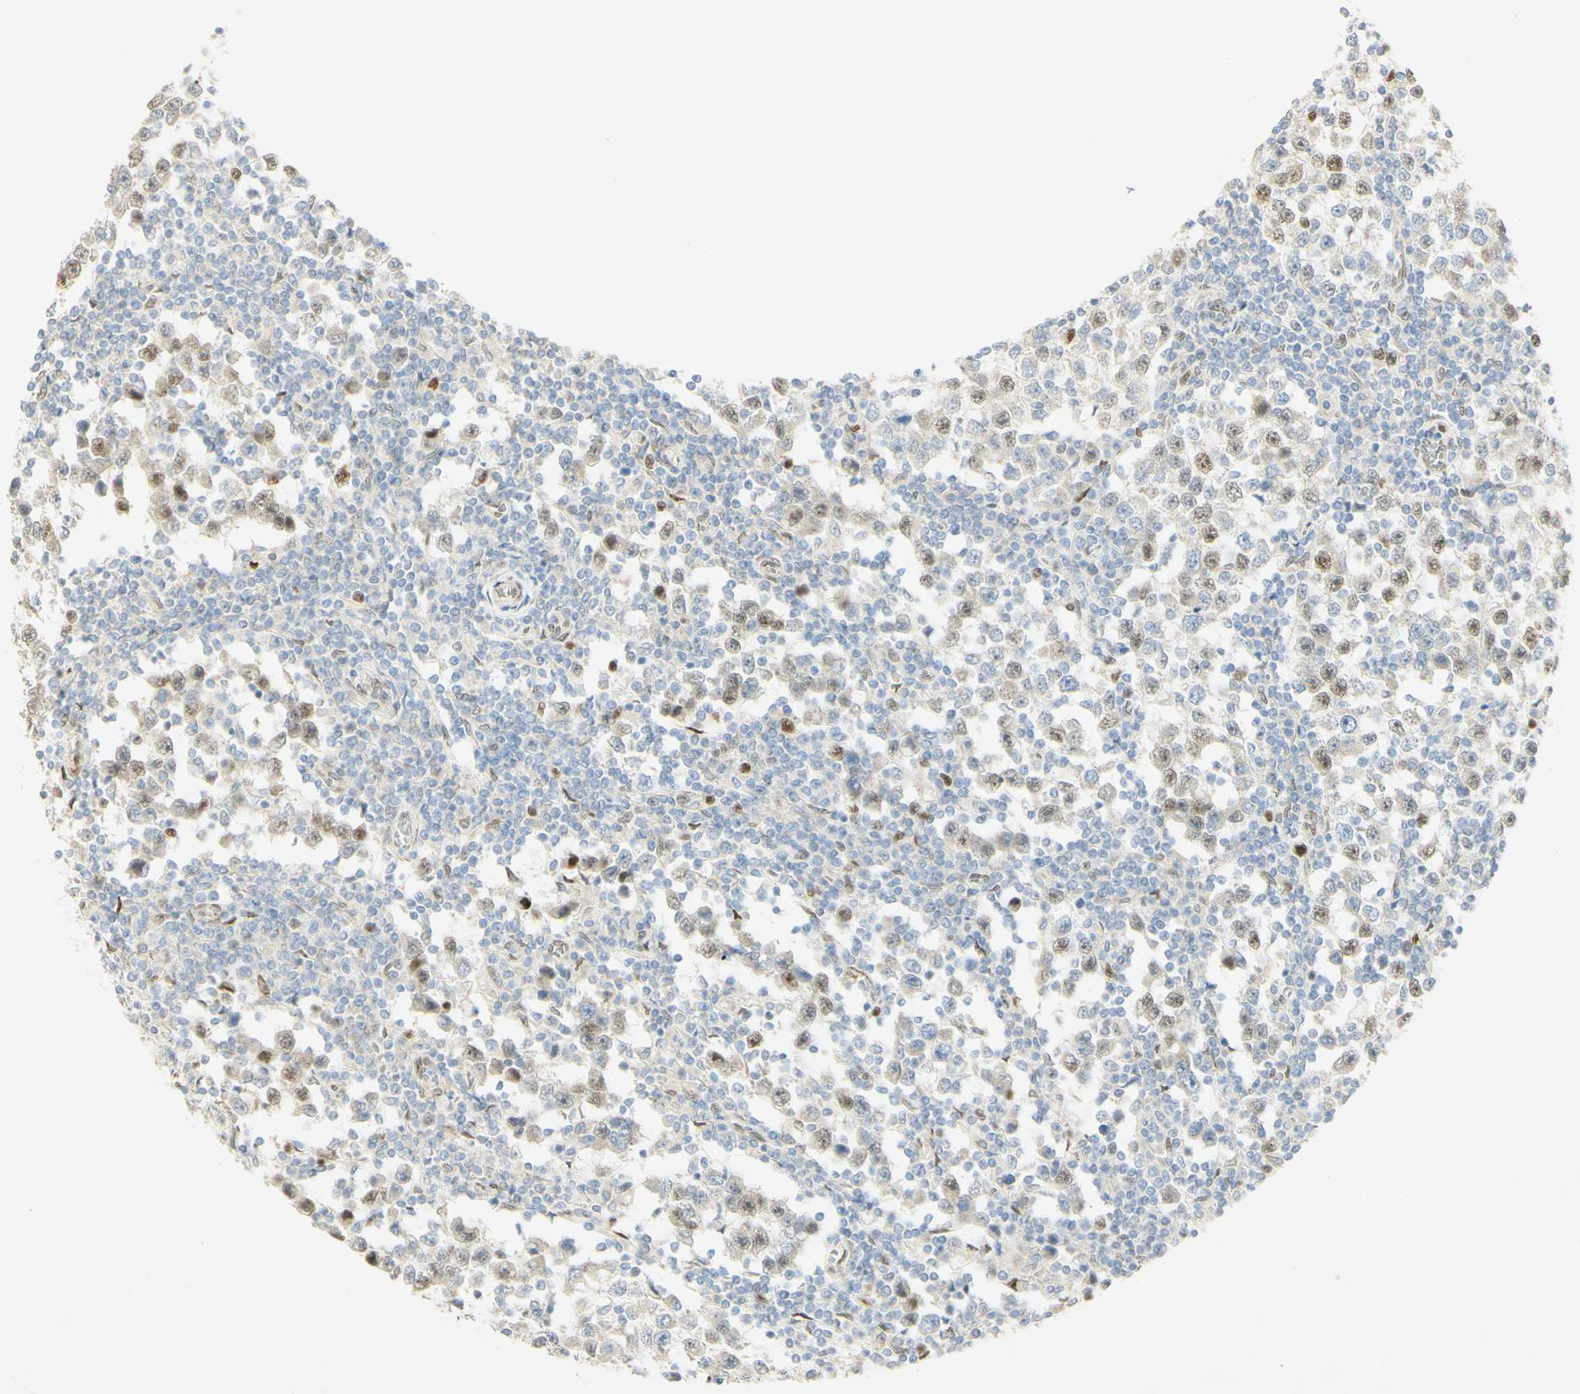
{"staining": {"intensity": "moderate", "quantity": "25%-75%", "location": "nuclear"}, "tissue": "testis cancer", "cell_type": "Tumor cells", "image_type": "cancer", "snomed": [{"axis": "morphology", "description": "Seminoma, NOS"}, {"axis": "topography", "description": "Testis"}], "caption": "Seminoma (testis) stained with a brown dye exhibits moderate nuclear positive expression in approximately 25%-75% of tumor cells.", "gene": "E2F1", "patient": {"sex": "male", "age": 65}}